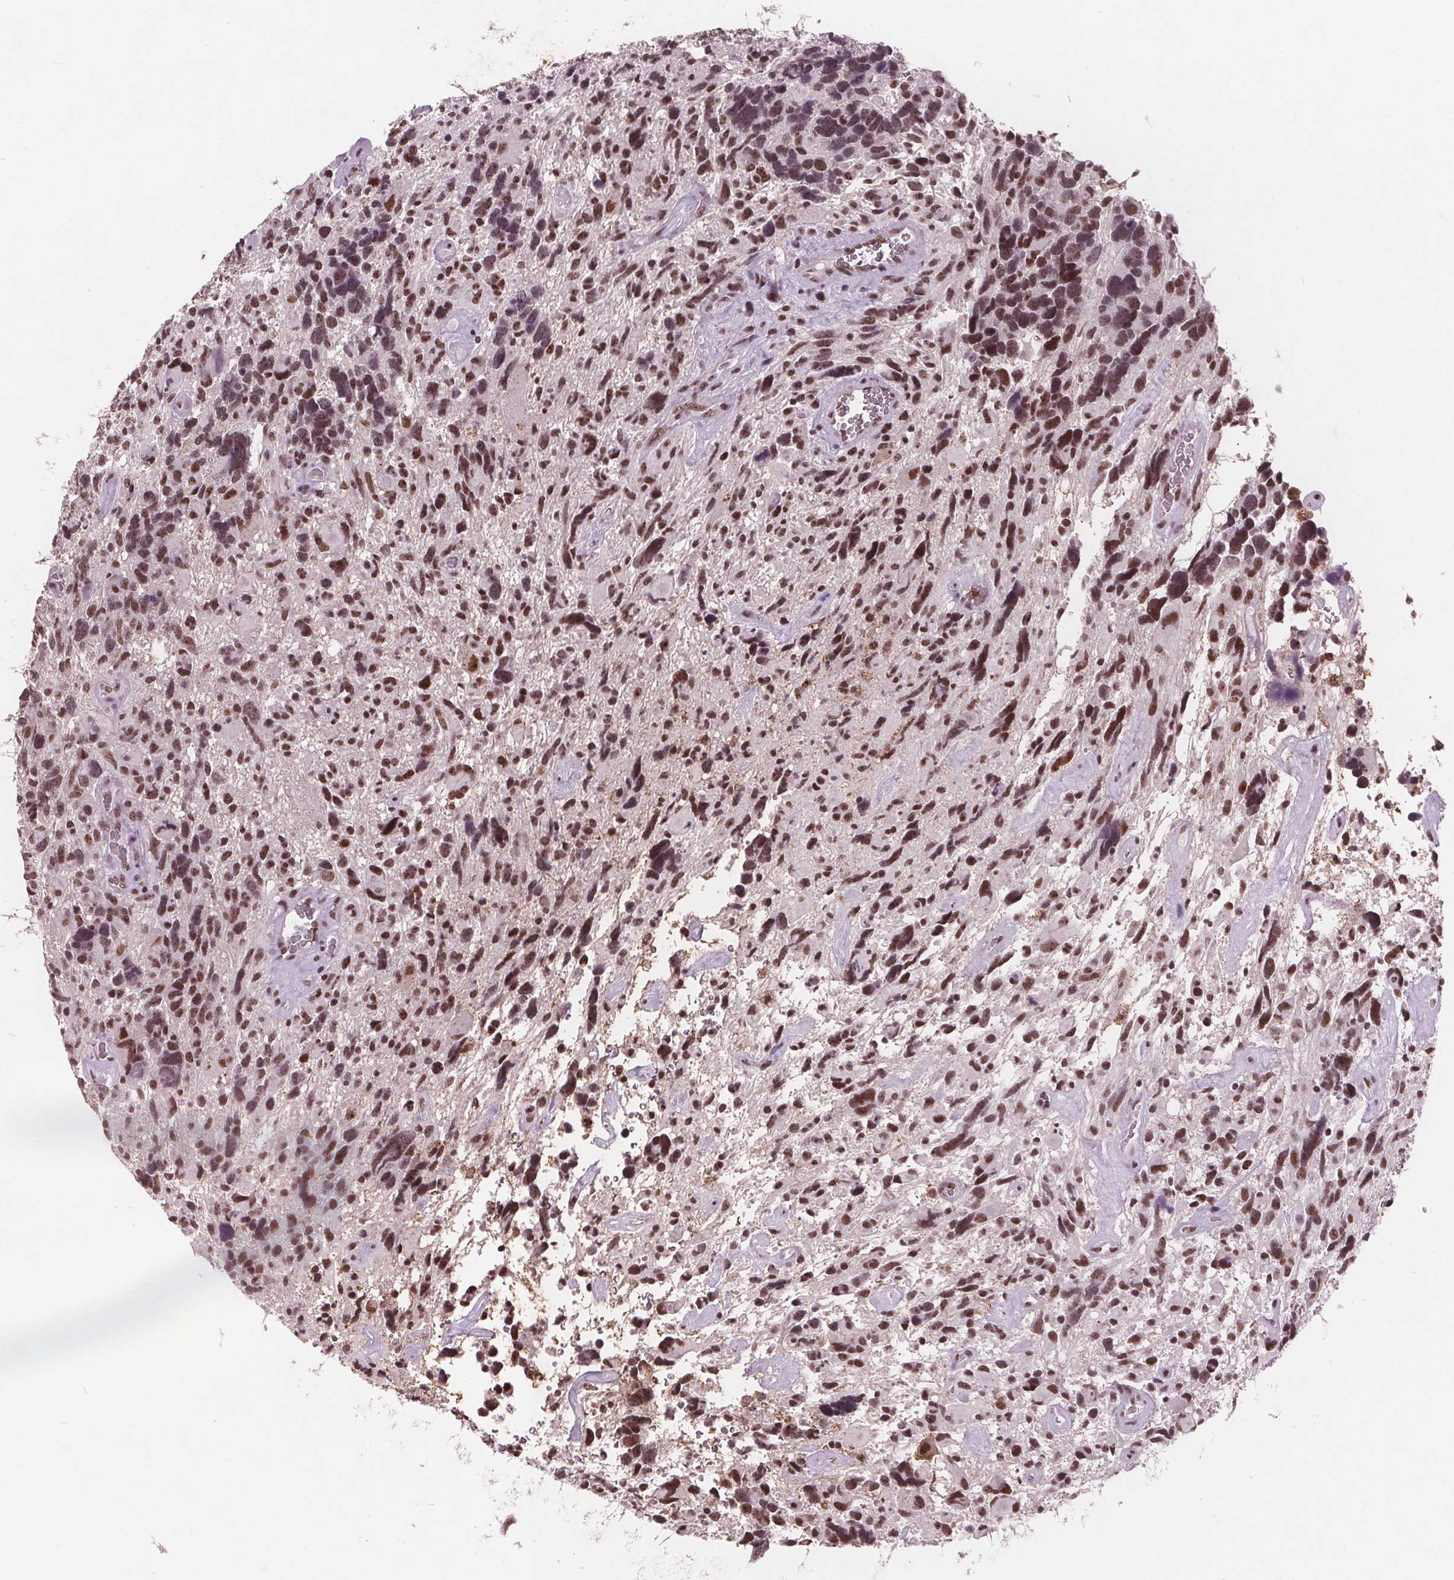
{"staining": {"intensity": "strong", "quantity": ">75%", "location": "nuclear"}, "tissue": "glioma", "cell_type": "Tumor cells", "image_type": "cancer", "snomed": [{"axis": "morphology", "description": "Glioma, malignant, High grade"}, {"axis": "topography", "description": "Brain"}], "caption": "Human glioma stained with a brown dye demonstrates strong nuclear positive positivity in about >75% of tumor cells.", "gene": "RPS6KA2", "patient": {"sex": "male", "age": 49}}